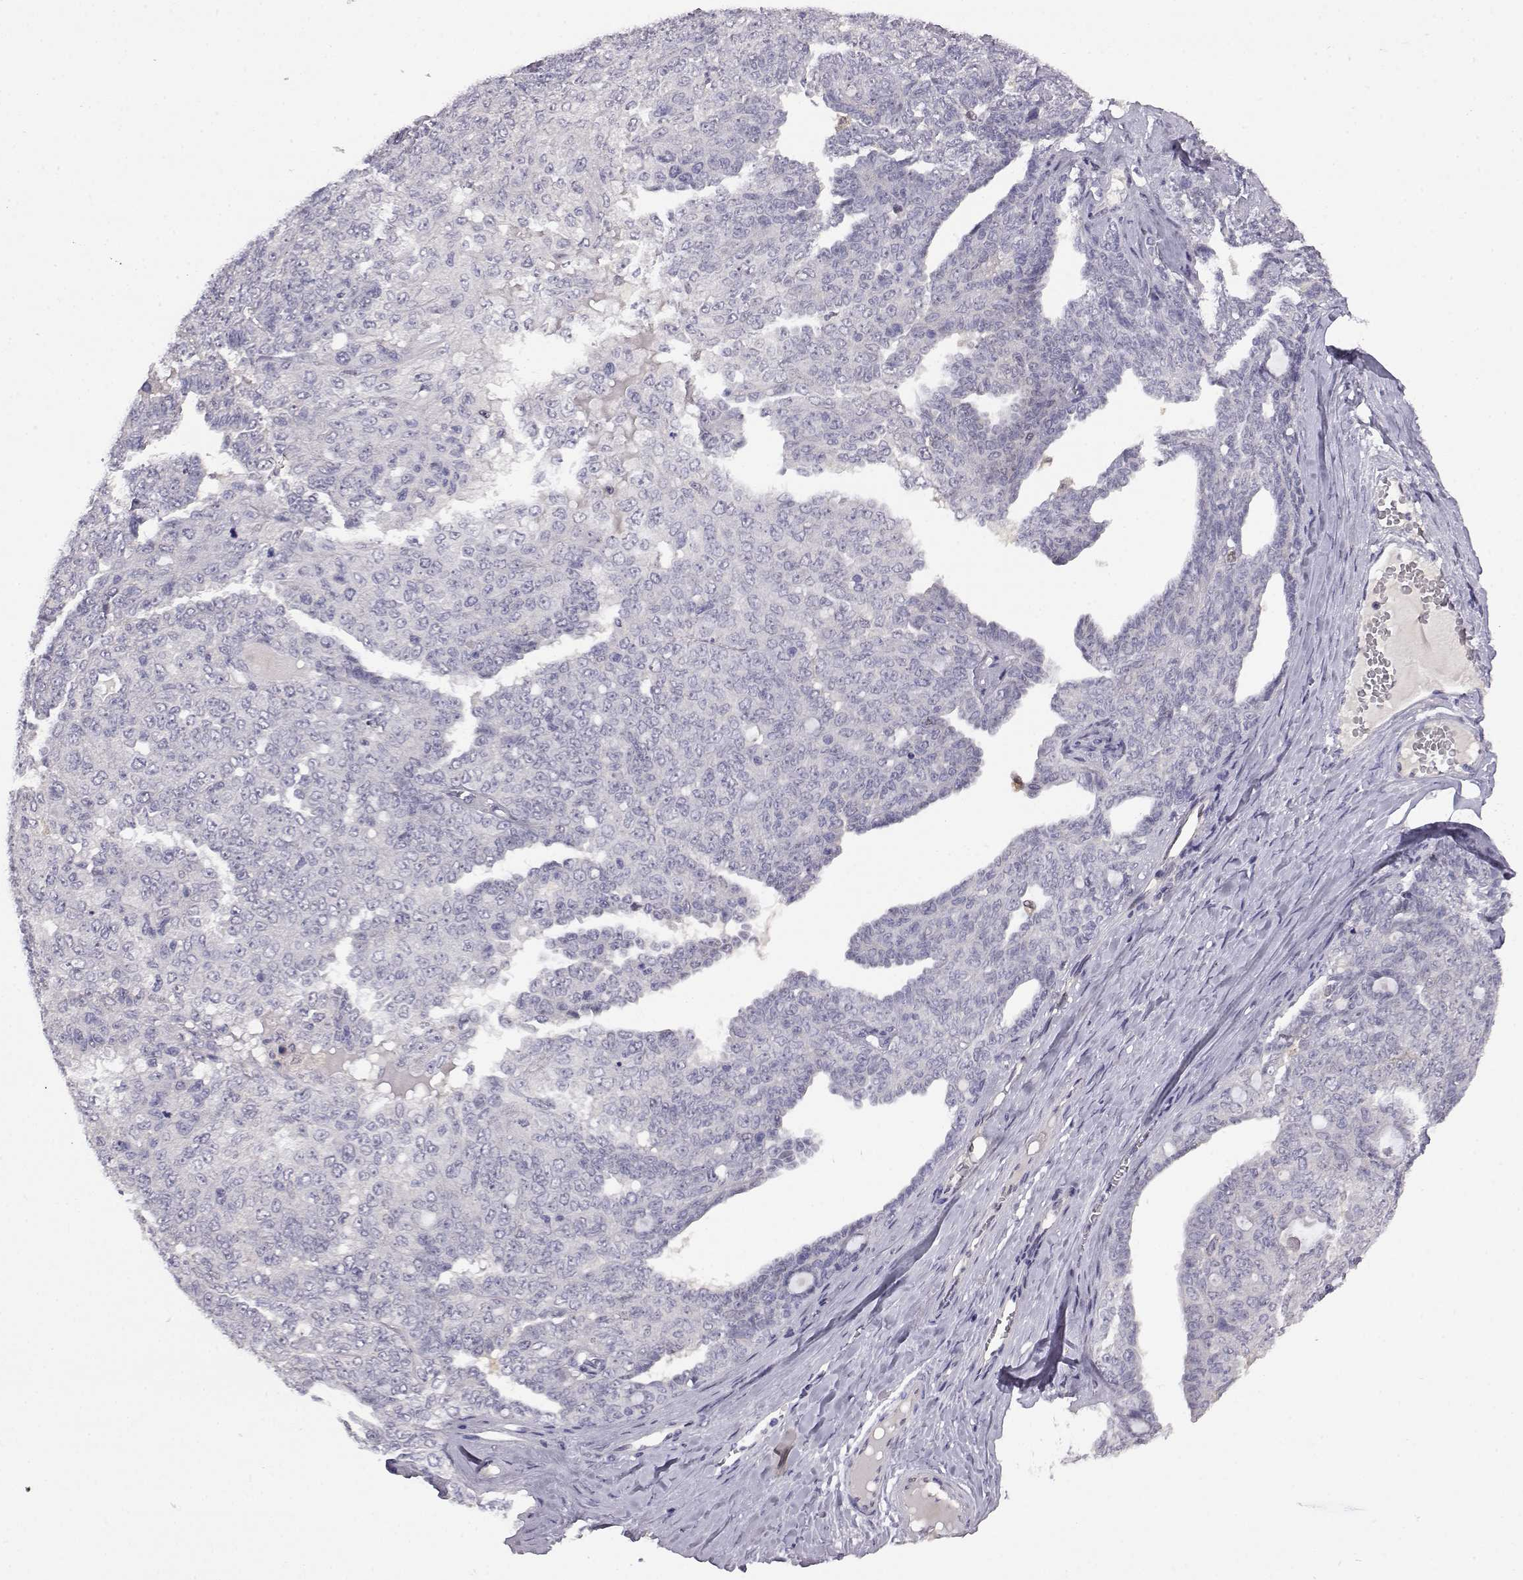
{"staining": {"intensity": "negative", "quantity": "none", "location": "none"}, "tissue": "ovarian cancer", "cell_type": "Tumor cells", "image_type": "cancer", "snomed": [{"axis": "morphology", "description": "Cystadenocarcinoma, serous, NOS"}, {"axis": "topography", "description": "Ovary"}], "caption": "Protein analysis of ovarian serous cystadenocarcinoma reveals no significant staining in tumor cells.", "gene": "AKR1B1", "patient": {"sex": "female", "age": 71}}